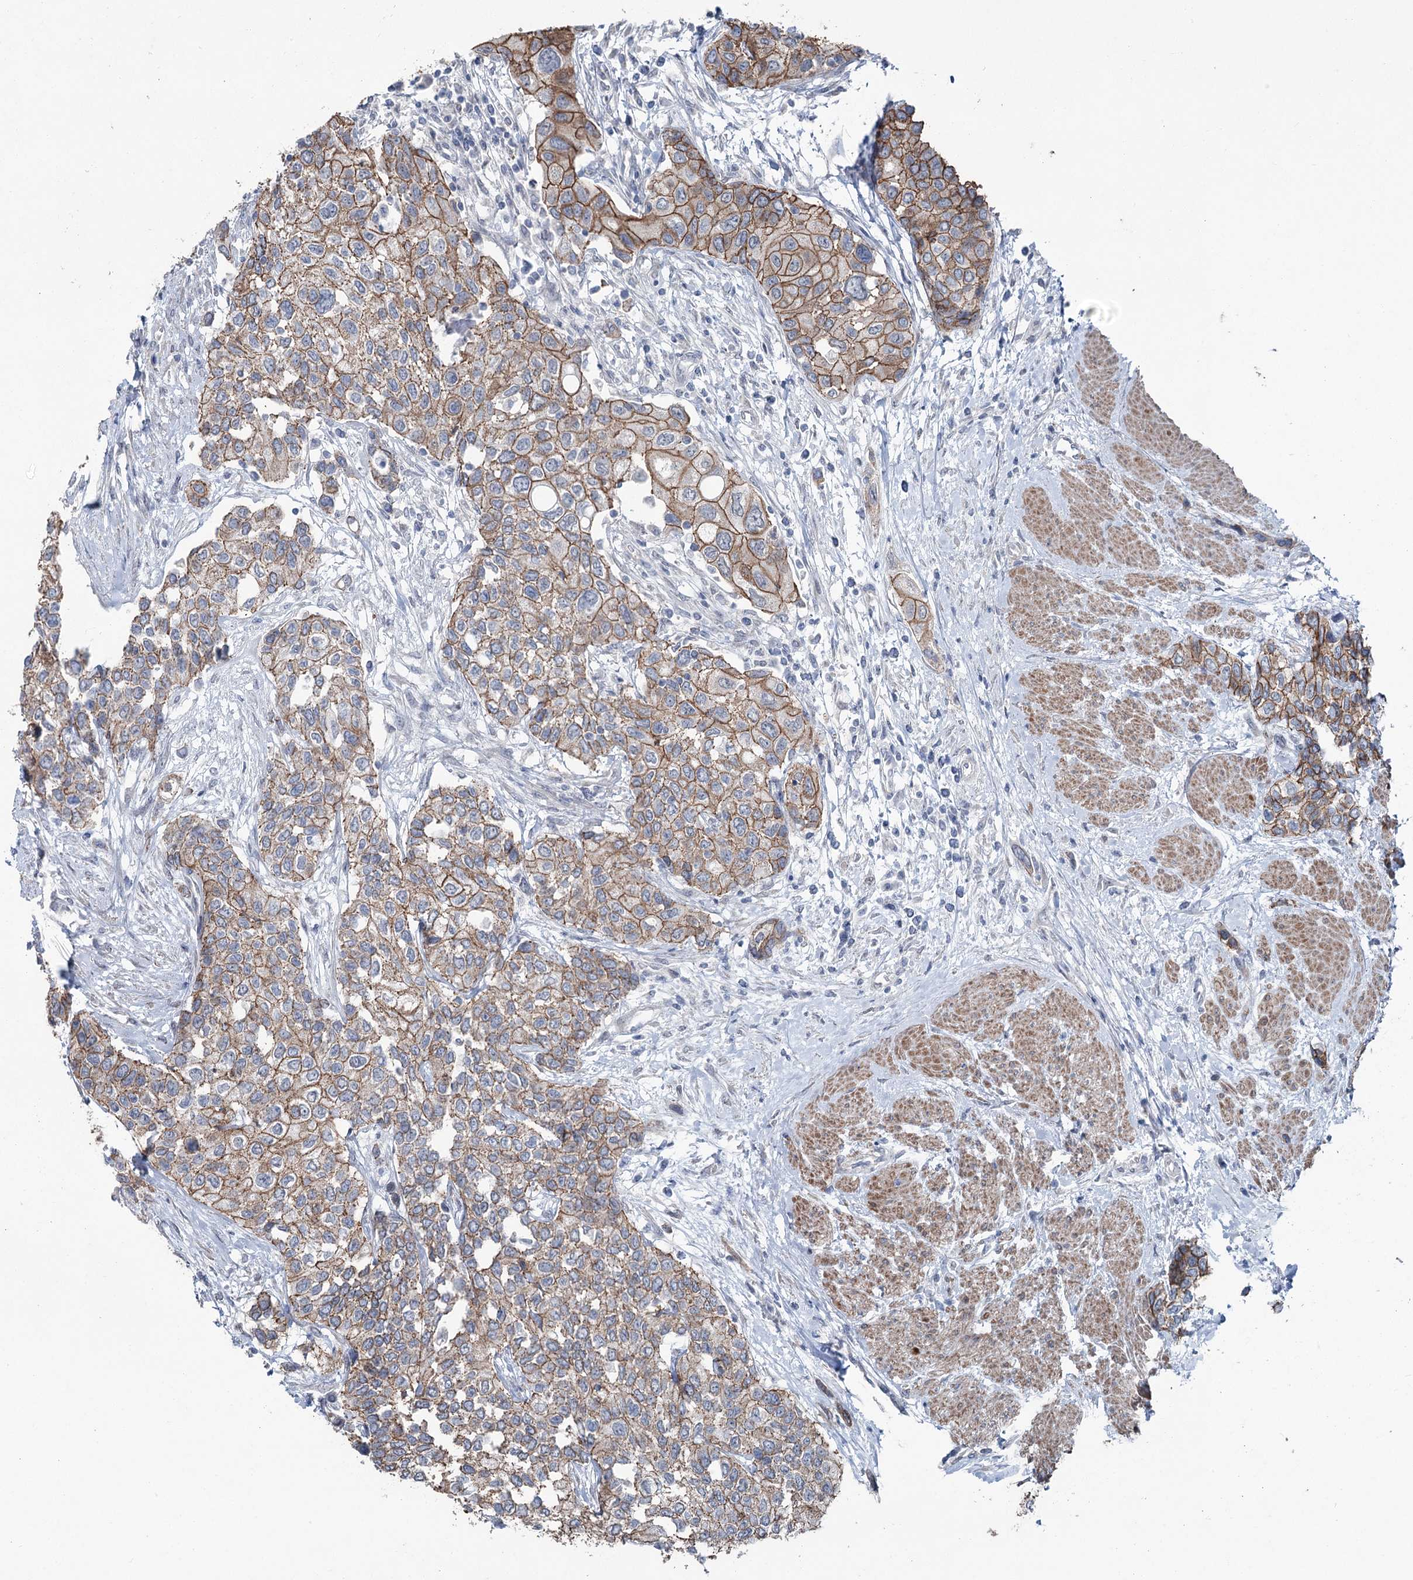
{"staining": {"intensity": "strong", "quantity": ">75%", "location": "cytoplasmic/membranous"}, "tissue": "urothelial cancer", "cell_type": "Tumor cells", "image_type": "cancer", "snomed": [{"axis": "morphology", "description": "Normal tissue, NOS"}, {"axis": "morphology", "description": "Urothelial carcinoma, High grade"}, {"axis": "topography", "description": "Vascular tissue"}, {"axis": "topography", "description": "Urinary bladder"}], "caption": "This image demonstrates immunohistochemistry staining of high-grade urothelial carcinoma, with high strong cytoplasmic/membranous staining in approximately >75% of tumor cells.", "gene": "FAM120B", "patient": {"sex": "female", "age": 56}}